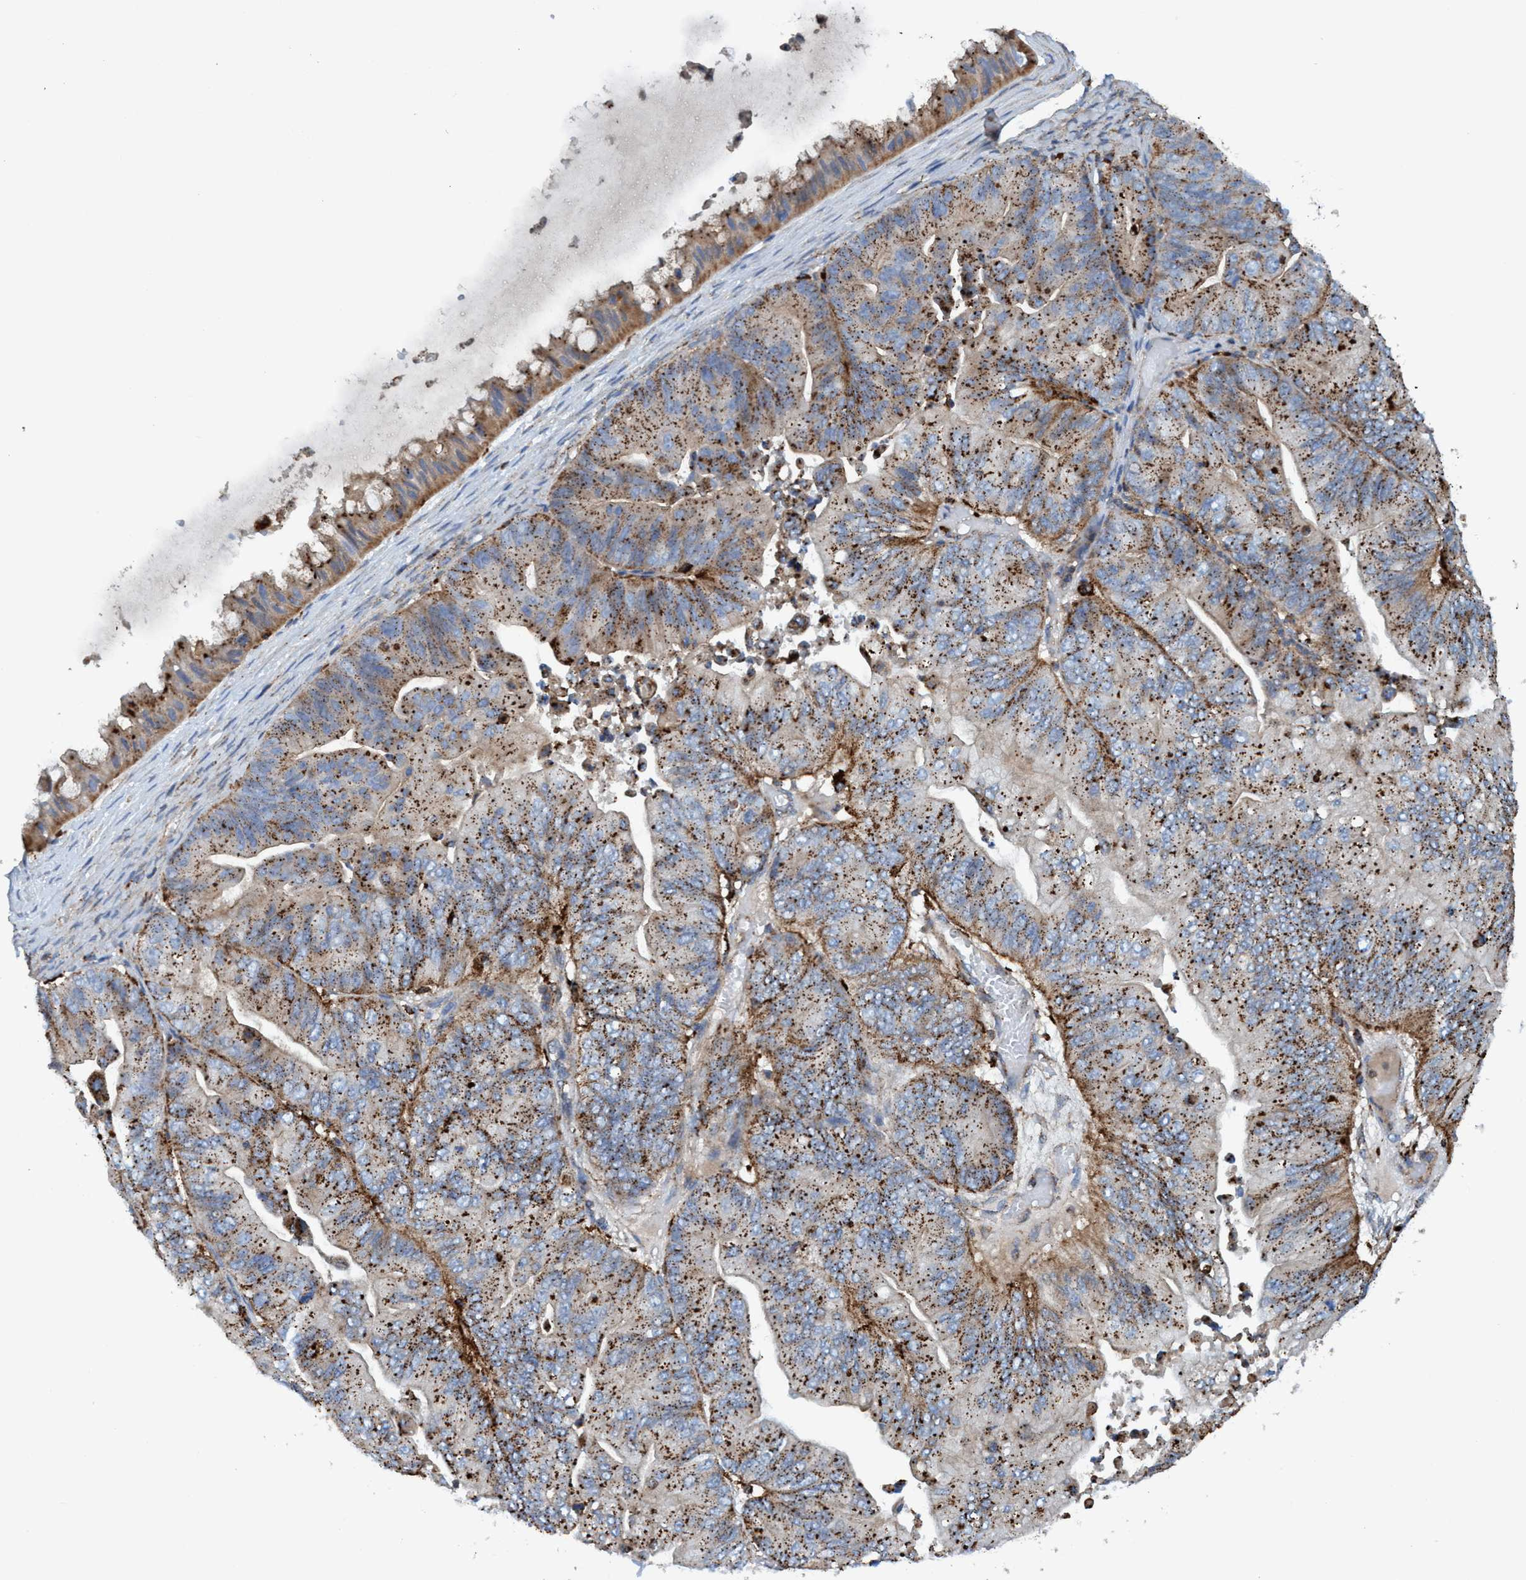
{"staining": {"intensity": "moderate", "quantity": ">75%", "location": "cytoplasmic/membranous"}, "tissue": "ovarian cancer", "cell_type": "Tumor cells", "image_type": "cancer", "snomed": [{"axis": "morphology", "description": "Cystadenocarcinoma, mucinous, NOS"}, {"axis": "topography", "description": "Ovary"}], "caption": "Brown immunohistochemical staining in human mucinous cystadenocarcinoma (ovarian) exhibits moderate cytoplasmic/membranous expression in about >75% of tumor cells.", "gene": "TRIM65", "patient": {"sex": "female", "age": 61}}